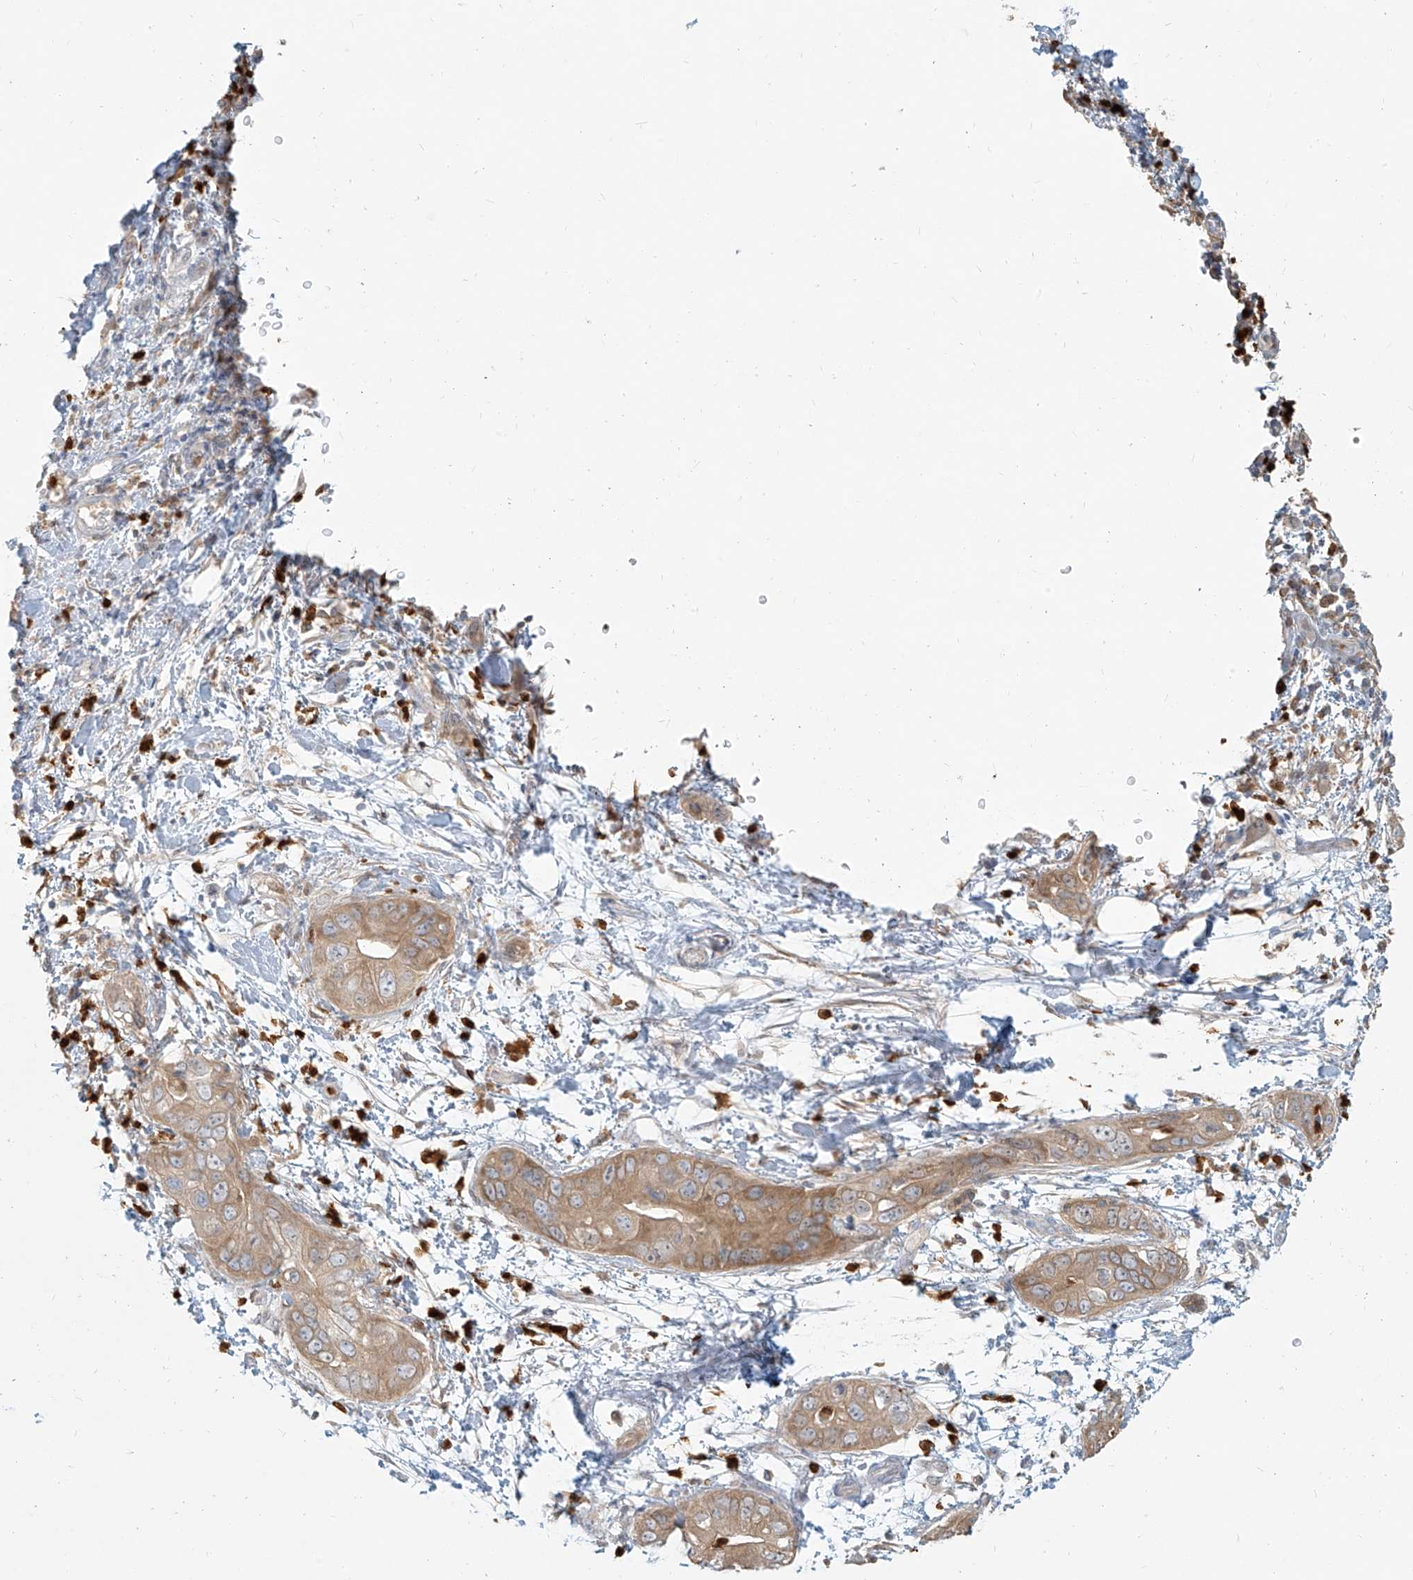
{"staining": {"intensity": "moderate", "quantity": "25%-75%", "location": "cytoplasmic/membranous"}, "tissue": "pancreatic cancer", "cell_type": "Tumor cells", "image_type": "cancer", "snomed": [{"axis": "morphology", "description": "Adenocarcinoma, NOS"}, {"axis": "topography", "description": "Pancreas"}], "caption": "Immunohistochemical staining of pancreatic cancer (adenocarcinoma) demonstrates medium levels of moderate cytoplasmic/membranous positivity in approximately 25%-75% of tumor cells. The protein is stained brown, and the nuclei are stained in blue (DAB (3,3'-diaminobenzidine) IHC with brightfield microscopy, high magnification).", "gene": "PGD", "patient": {"sex": "female", "age": 78}}